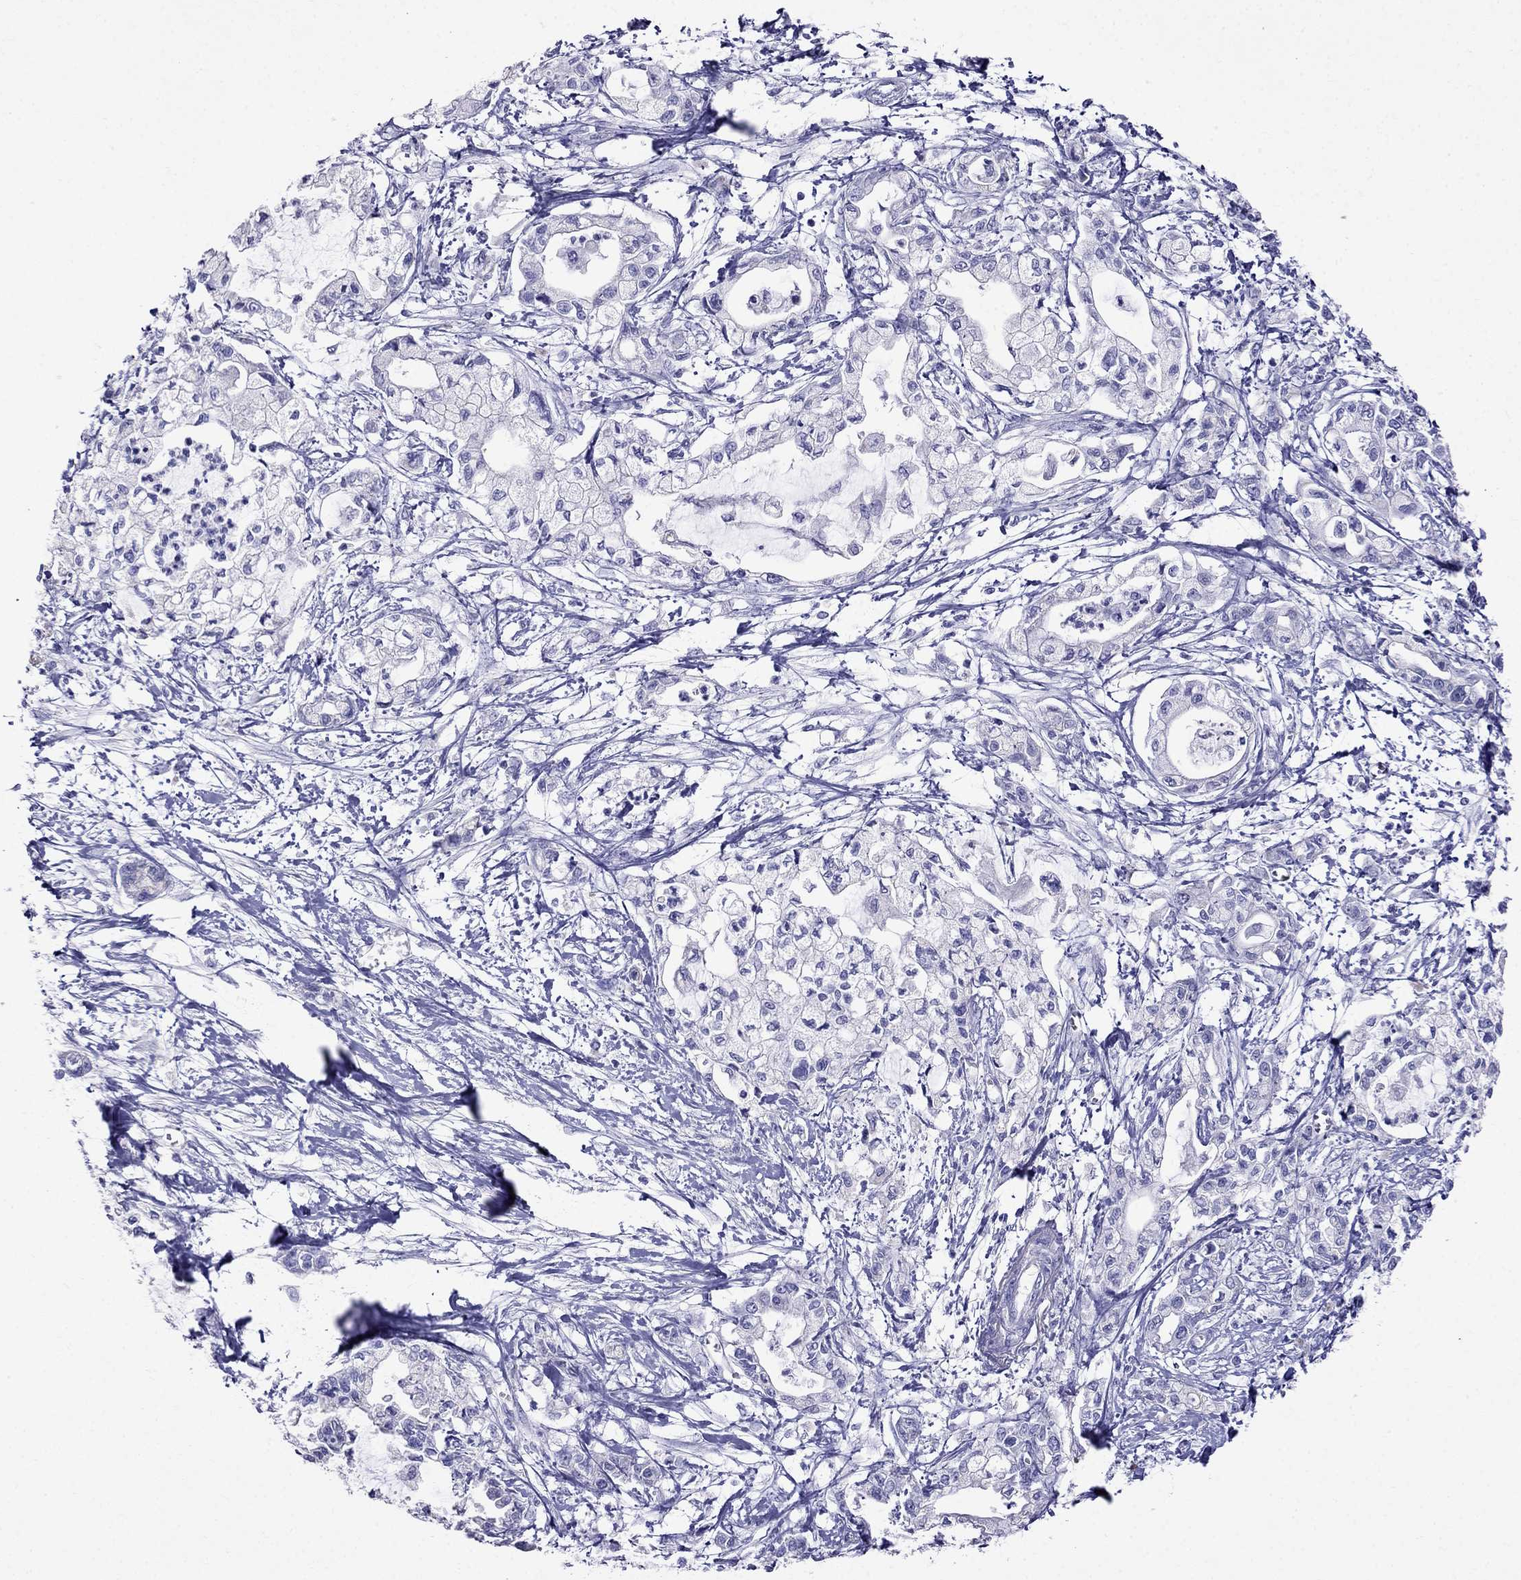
{"staining": {"intensity": "negative", "quantity": "none", "location": "none"}, "tissue": "pancreatic cancer", "cell_type": "Tumor cells", "image_type": "cancer", "snomed": [{"axis": "morphology", "description": "Adenocarcinoma, NOS"}, {"axis": "topography", "description": "Pancreas"}], "caption": "IHC of adenocarcinoma (pancreatic) reveals no positivity in tumor cells. (DAB immunohistochemistry (IHC) visualized using brightfield microscopy, high magnification).", "gene": "TDRD1", "patient": {"sex": "male", "age": 54}}